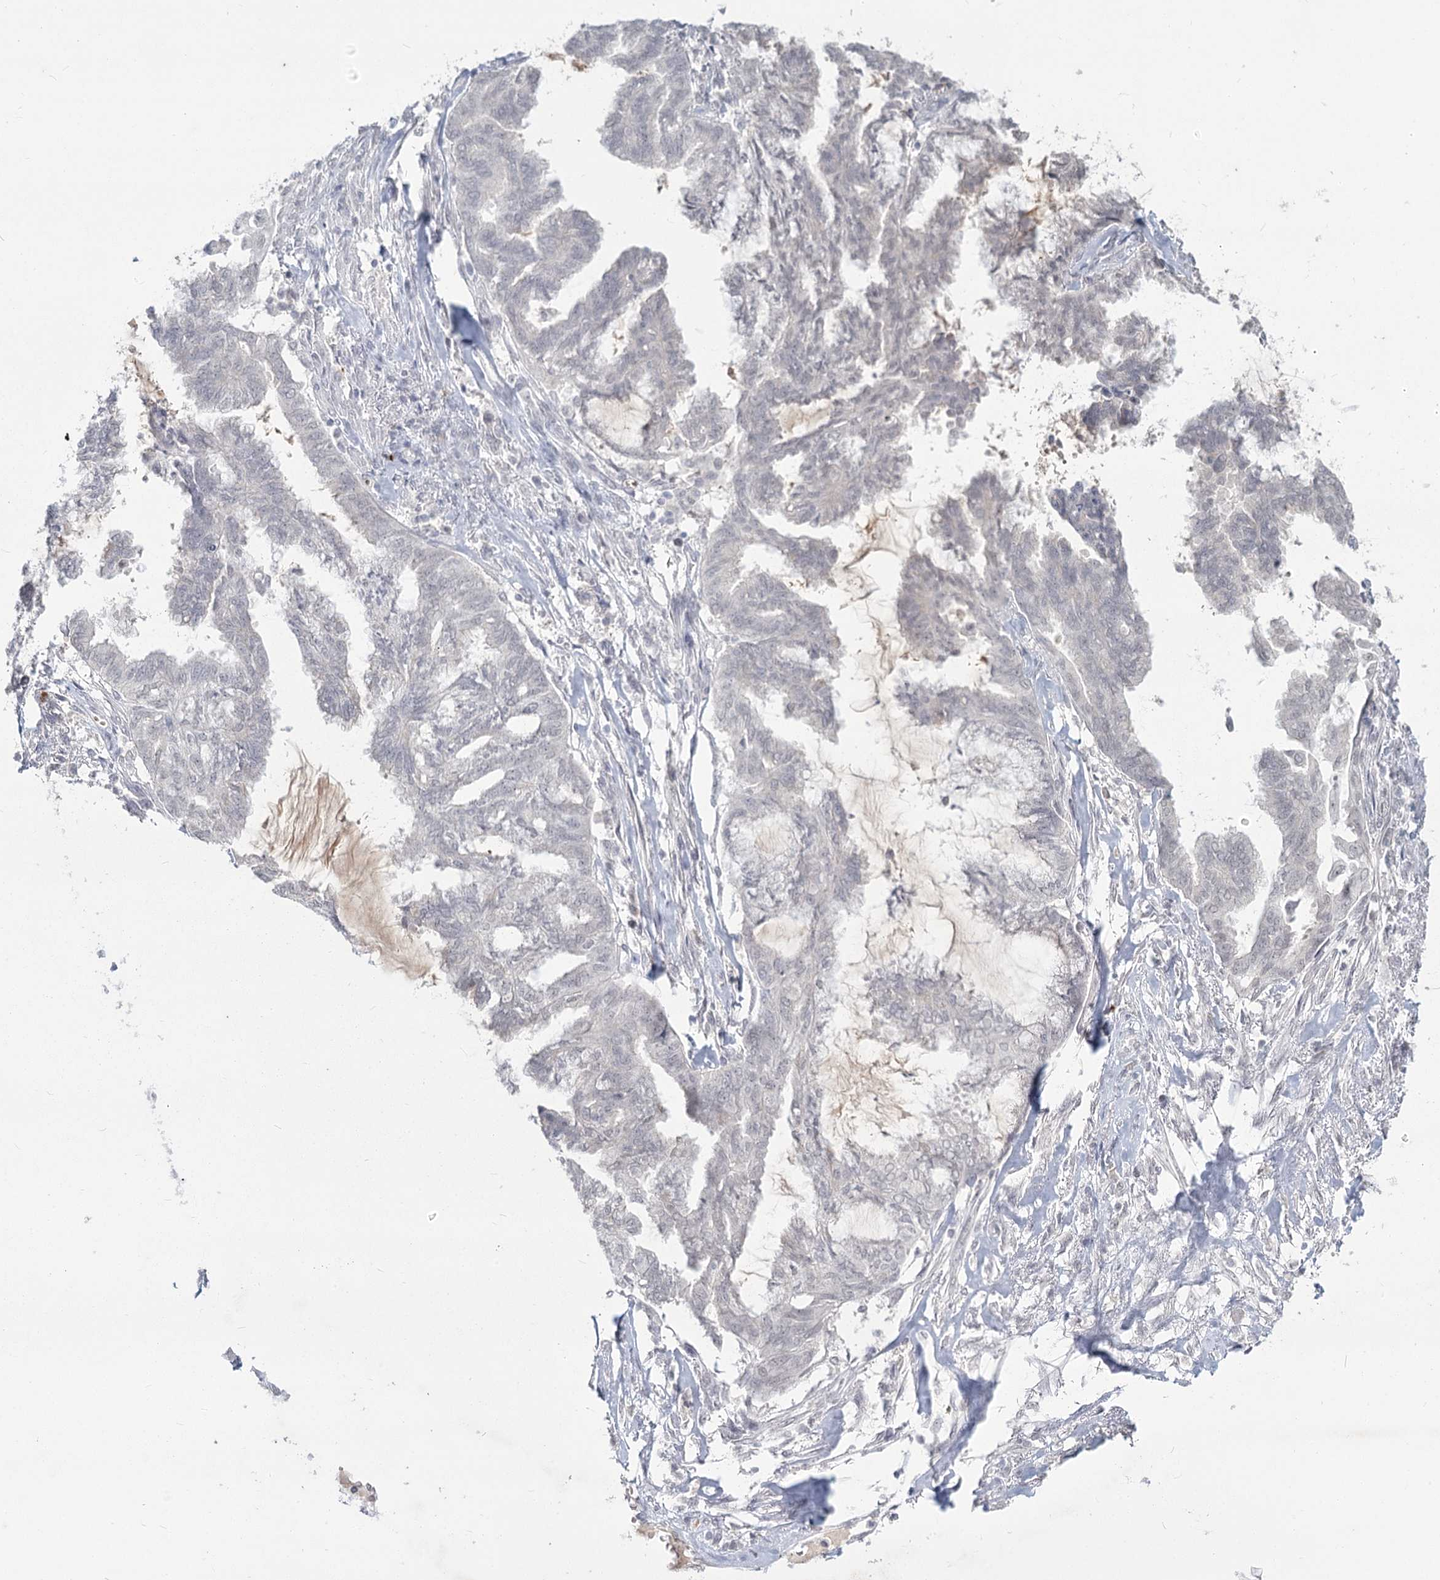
{"staining": {"intensity": "negative", "quantity": "none", "location": "none"}, "tissue": "endometrial cancer", "cell_type": "Tumor cells", "image_type": "cancer", "snomed": [{"axis": "morphology", "description": "Adenocarcinoma, NOS"}, {"axis": "topography", "description": "Endometrium"}], "caption": "Immunohistochemistry micrograph of neoplastic tissue: endometrial adenocarcinoma stained with DAB (3,3'-diaminobenzidine) shows no significant protein positivity in tumor cells.", "gene": "LY6G5C", "patient": {"sex": "female", "age": 86}}